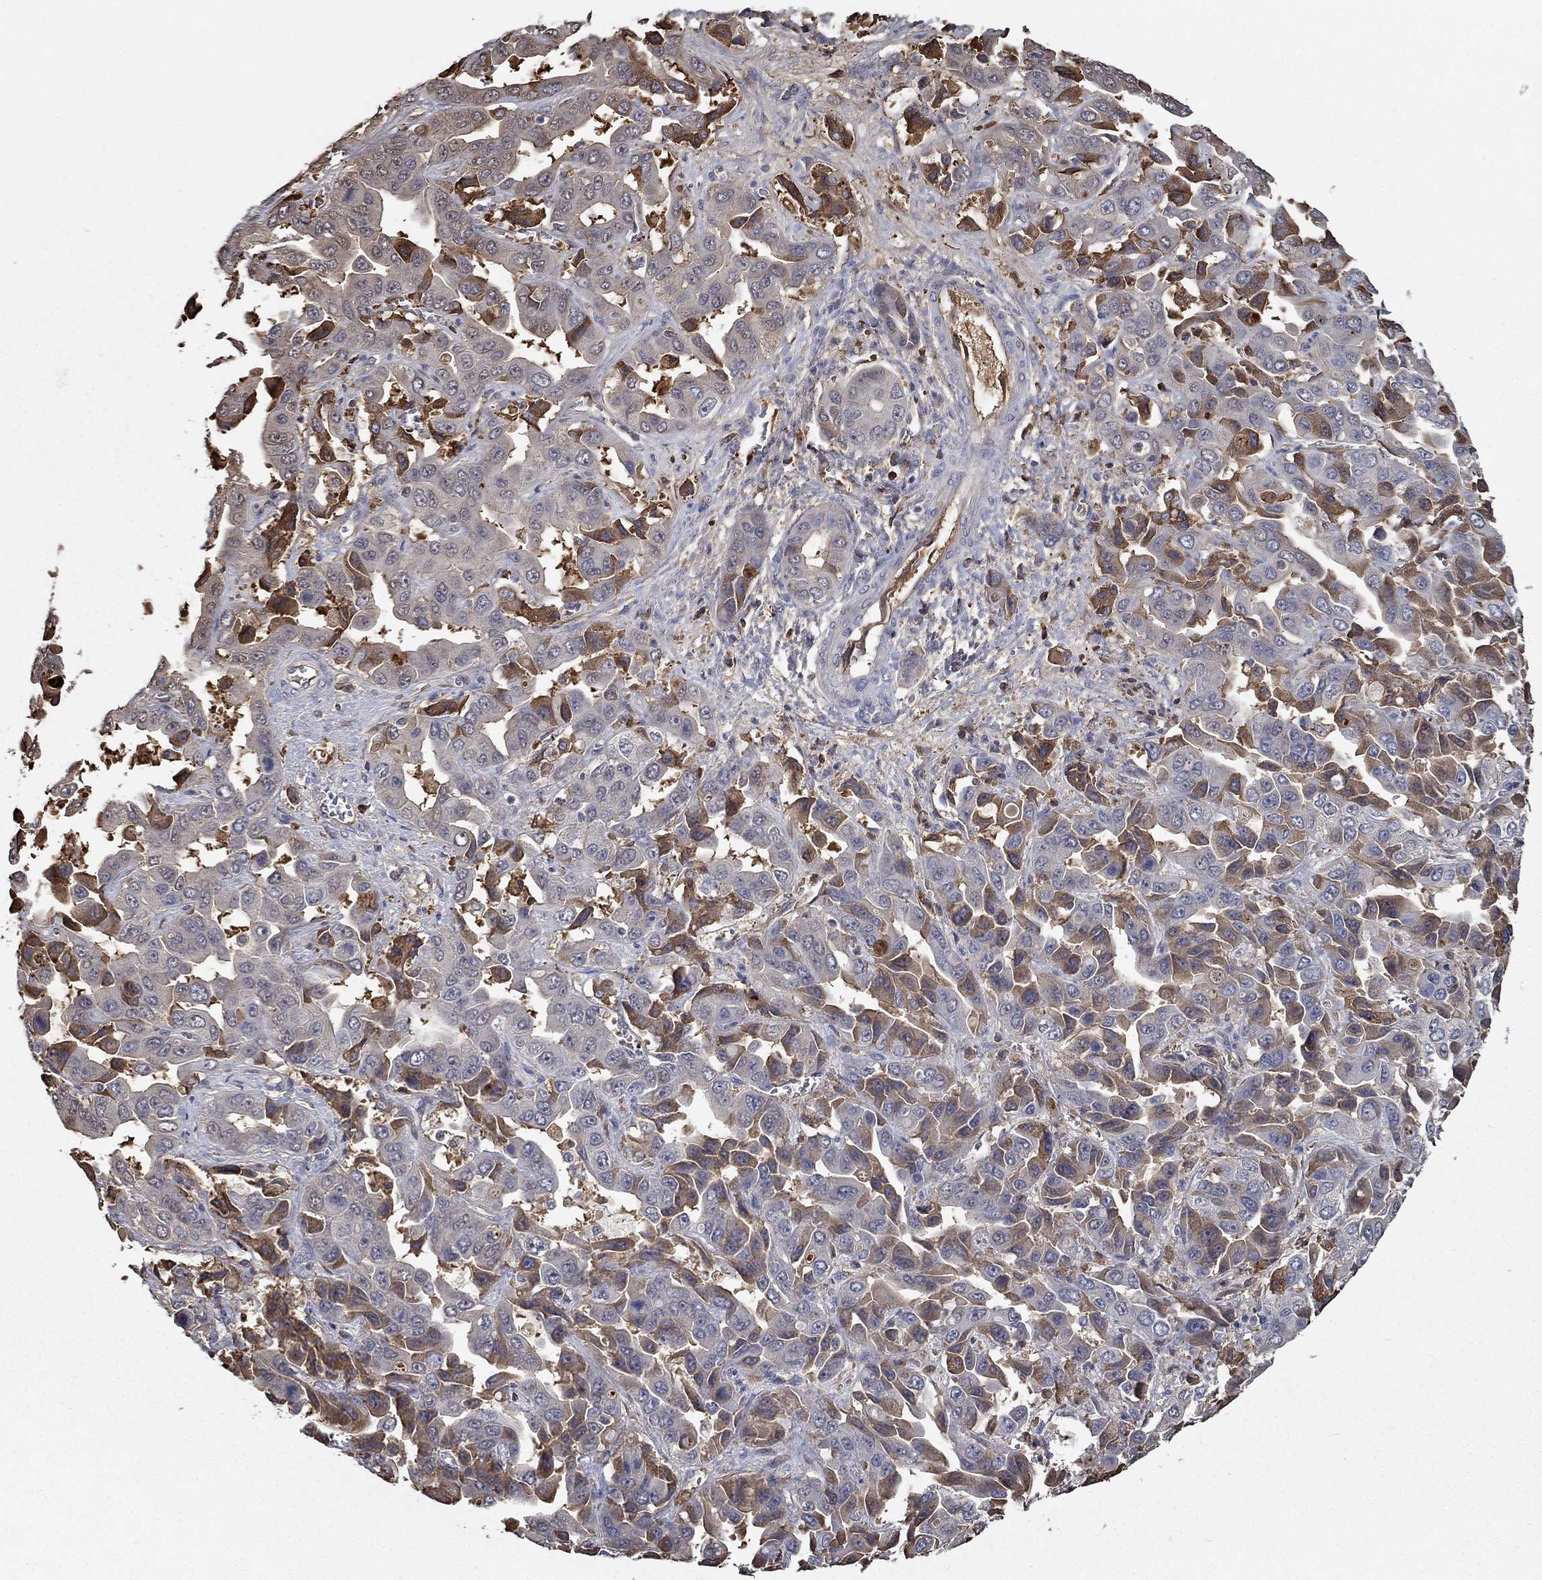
{"staining": {"intensity": "negative", "quantity": "none", "location": "none"}, "tissue": "liver cancer", "cell_type": "Tumor cells", "image_type": "cancer", "snomed": [{"axis": "morphology", "description": "Cholangiocarcinoma"}, {"axis": "topography", "description": "Liver"}], "caption": "IHC histopathology image of neoplastic tissue: liver cancer (cholangiocarcinoma) stained with DAB reveals no significant protein staining in tumor cells. The staining is performed using DAB (3,3'-diaminobenzidine) brown chromogen with nuclei counter-stained in using hematoxylin.", "gene": "IL10", "patient": {"sex": "female", "age": 52}}